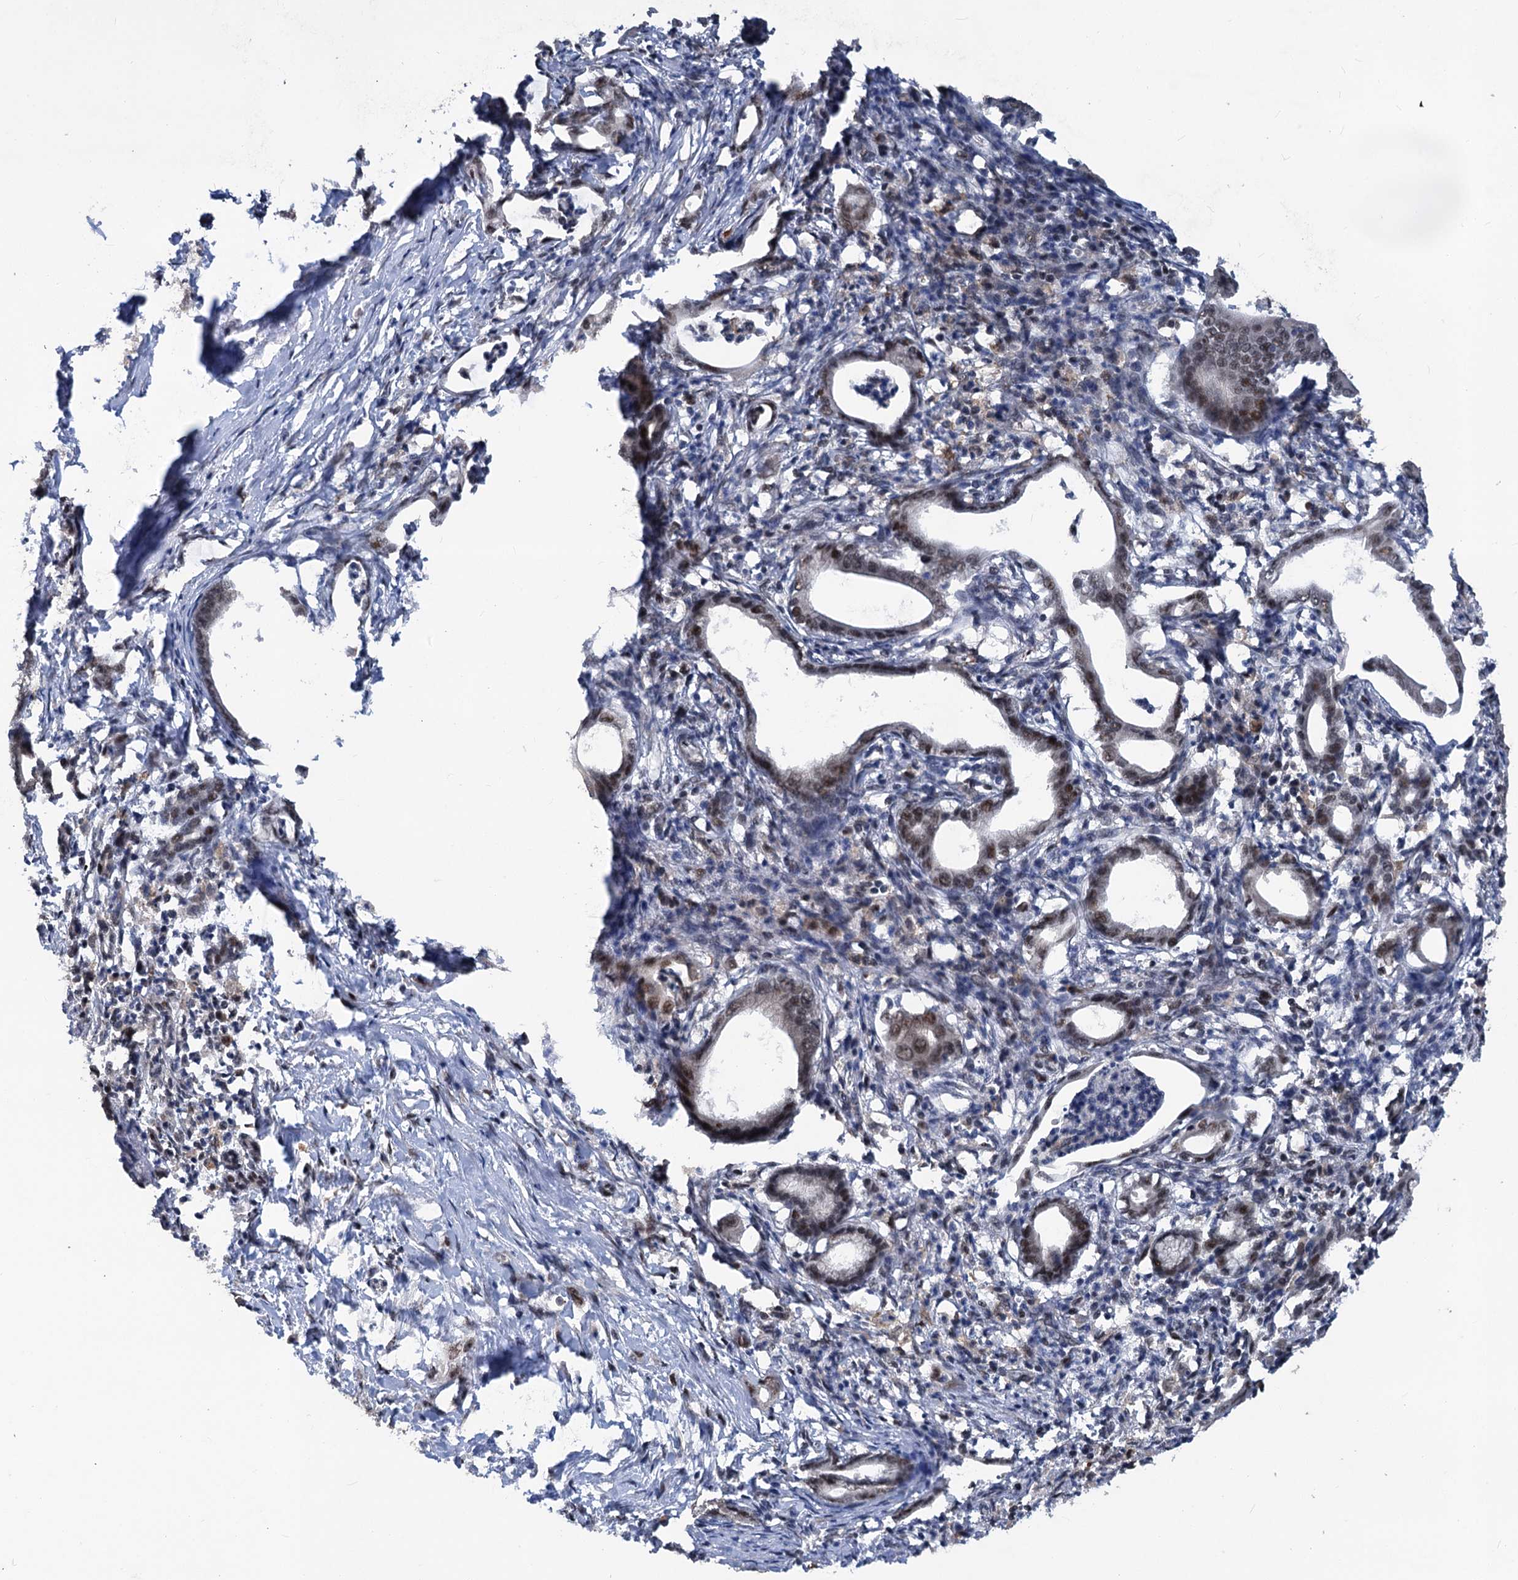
{"staining": {"intensity": "weak", "quantity": "25%-75%", "location": "nuclear"}, "tissue": "pancreatic cancer", "cell_type": "Tumor cells", "image_type": "cancer", "snomed": [{"axis": "morphology", "description": "Adenocarcinoma, NOS"}, {"axis": "topography", "description": "Pancreas"}], "caption": "Immunohistochemical staining of human pancreatic cancer (adenocarcinoma) demonstrates low levels of weak nuclear expression in about 25%-75% of tumor cells.", "gene": "PHF8", "patient": {"sex": "female", "age": 55}}